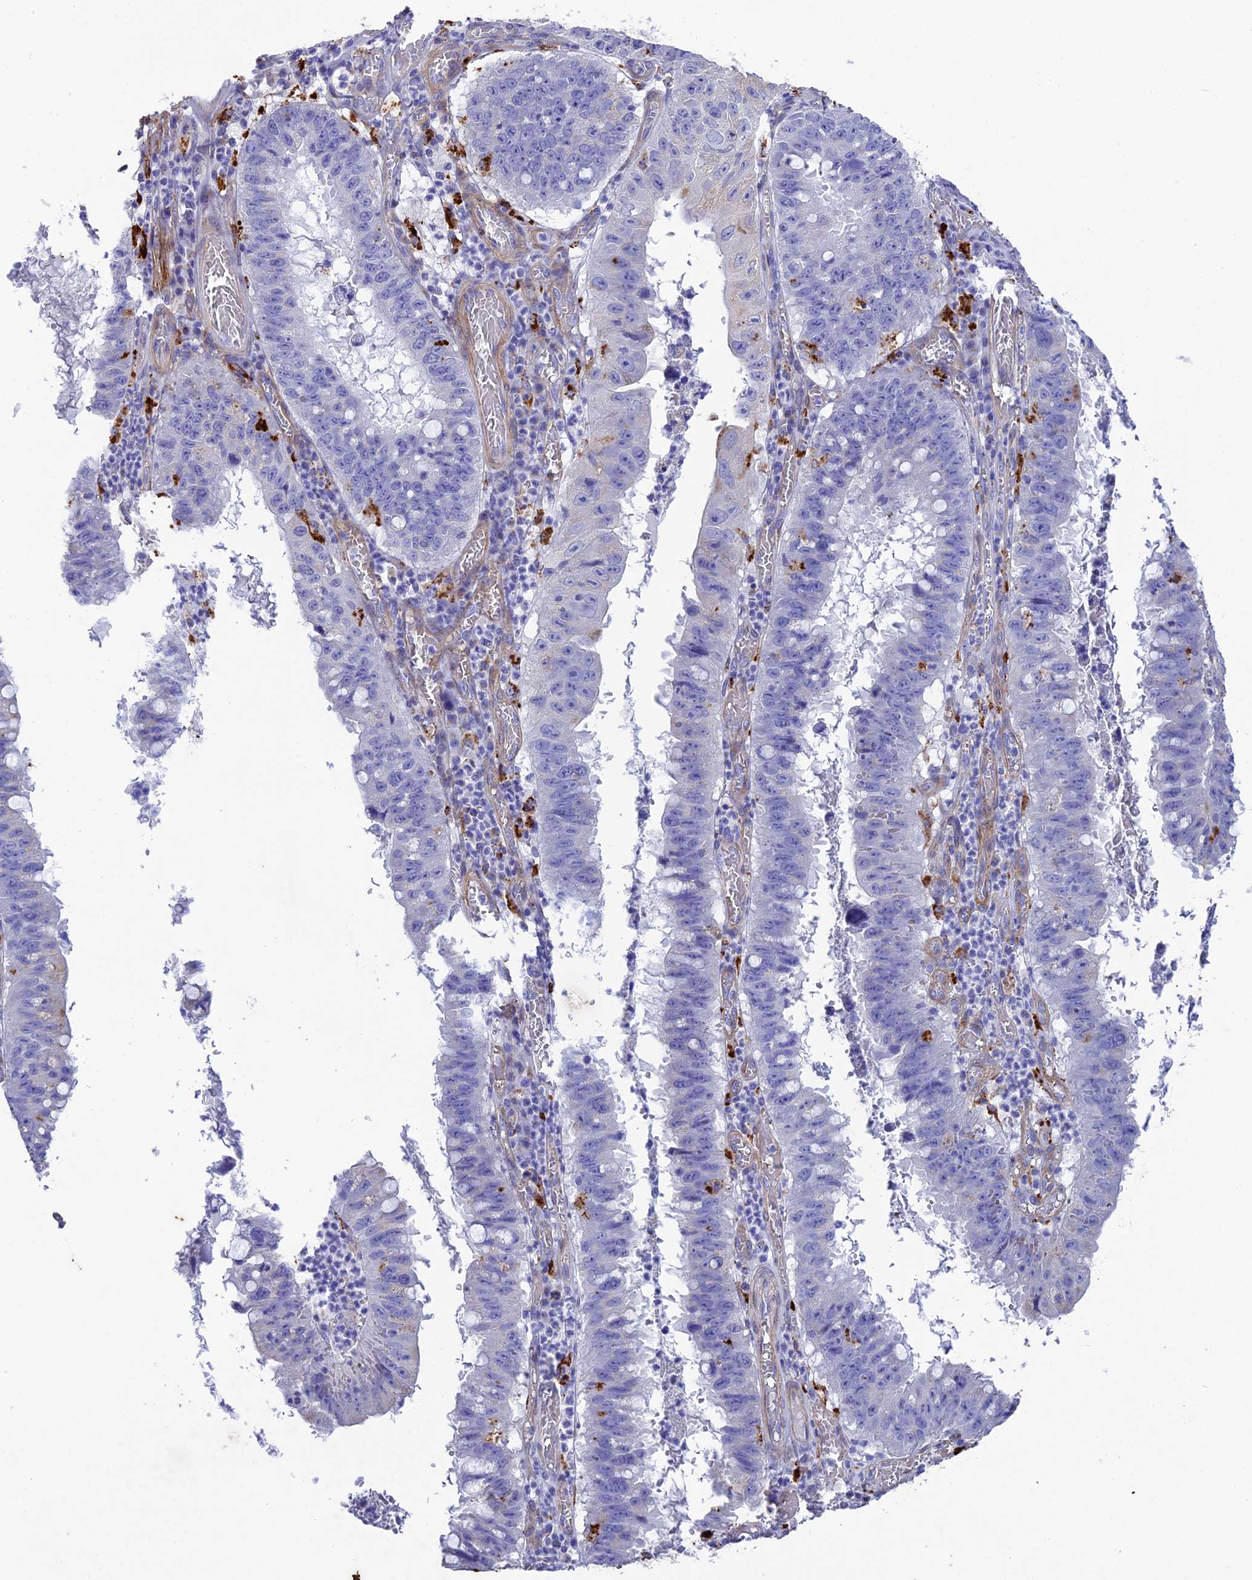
{"staining": {"intensity": "negative", "quantity": "none", "location": "none"}, "tissue": "stomach cancer", "cell_type": "Tumor cells", "image_type": "cancer", "snomed": [{"axis": "morphology", "description": "Adenocarcinoma, NOS"}, {"axis": "topography", "description": "Stomach"}], "caption": "A high-resolution photomicrograph shows immunohistochemistry staining of stomach cancer, which reveals no significant staining in tumor cells.", "gene": "TNS1", "patient": {"sex": "male", "age": 59}}